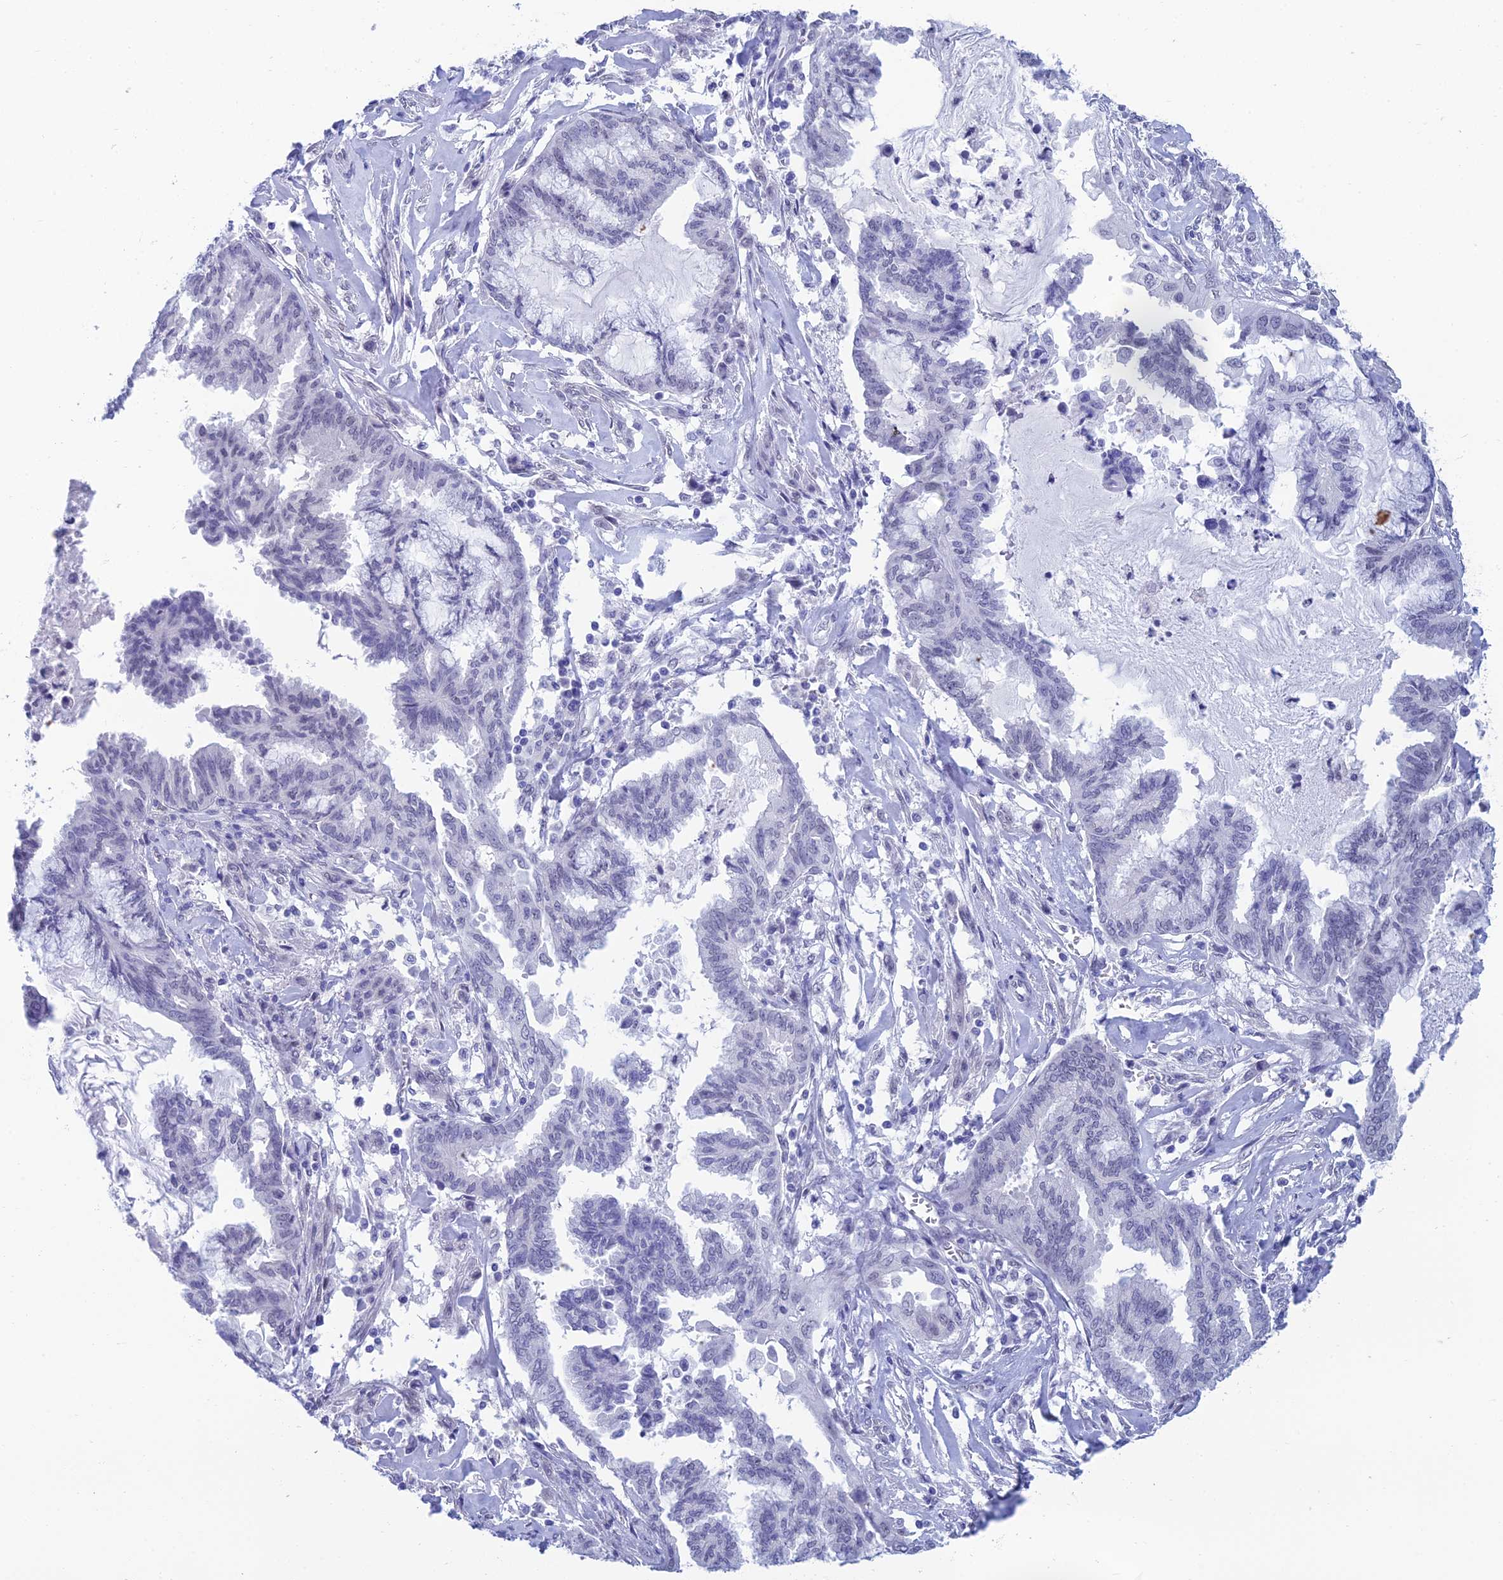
{"staining": {"intensity": "negative", "quantity": "none", "location": "none"}, "tissue": "endometrial cancer", "cell_type": "Tumor cells", "image_type": "cancer", "snomed": [{"axis": "morphology", "description": "Adenocarcinoma, NOS"}, {"axis": "topography", "description": "Endometrium"}], "caption": "Immunohistochemical staining of human endometrial cancer shows no significant expression in tumor cells.", "gene": "NABP2", "patient": {"sex": "female", "age": 86}}